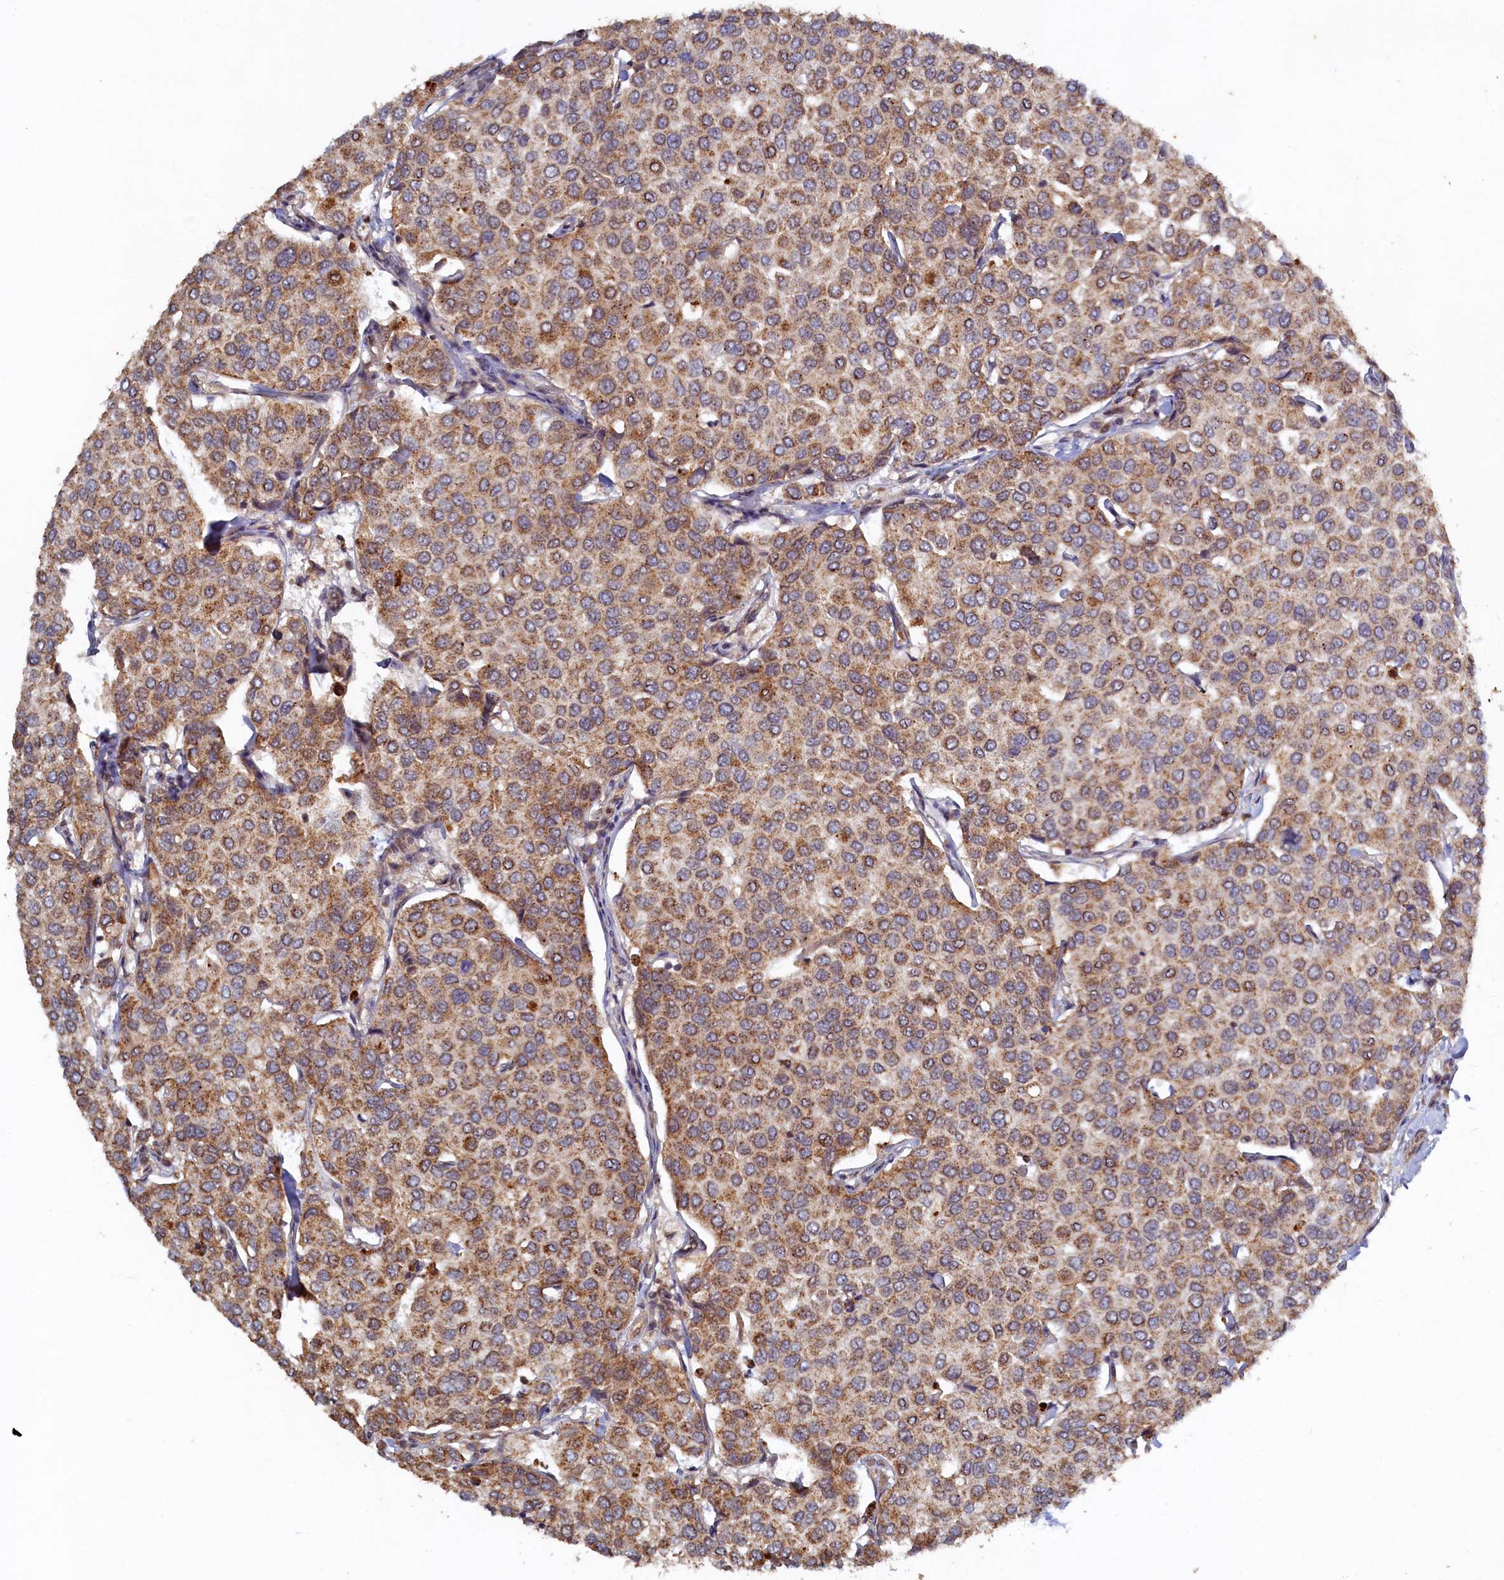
{"staining": {"intensity": "moderate", "quantity": ">75%", "location": "cytoplasmic/membranous"}, "tissue": "breast cancer", "cell_type": "Tumor cells", "image_type": "cancer", "snomed": [{"axis": "morphology", "description": "Duct carcinoma"}, {"axis": "topography", "description": "Breast"}], "caption": "Protein analysis of intraductal carcinoma (breast) tissue exhibits moderate cytoplasmic/membranous expression in about >75% of tumor cells. Using DAB (3,3'-diaminobenzidine) (brown) and hematoxylin (blue) stains, captured at high magnification using brightfield microscopy.", "gene": "CEP20", "patient": {"sex": "female", "age": 55}}